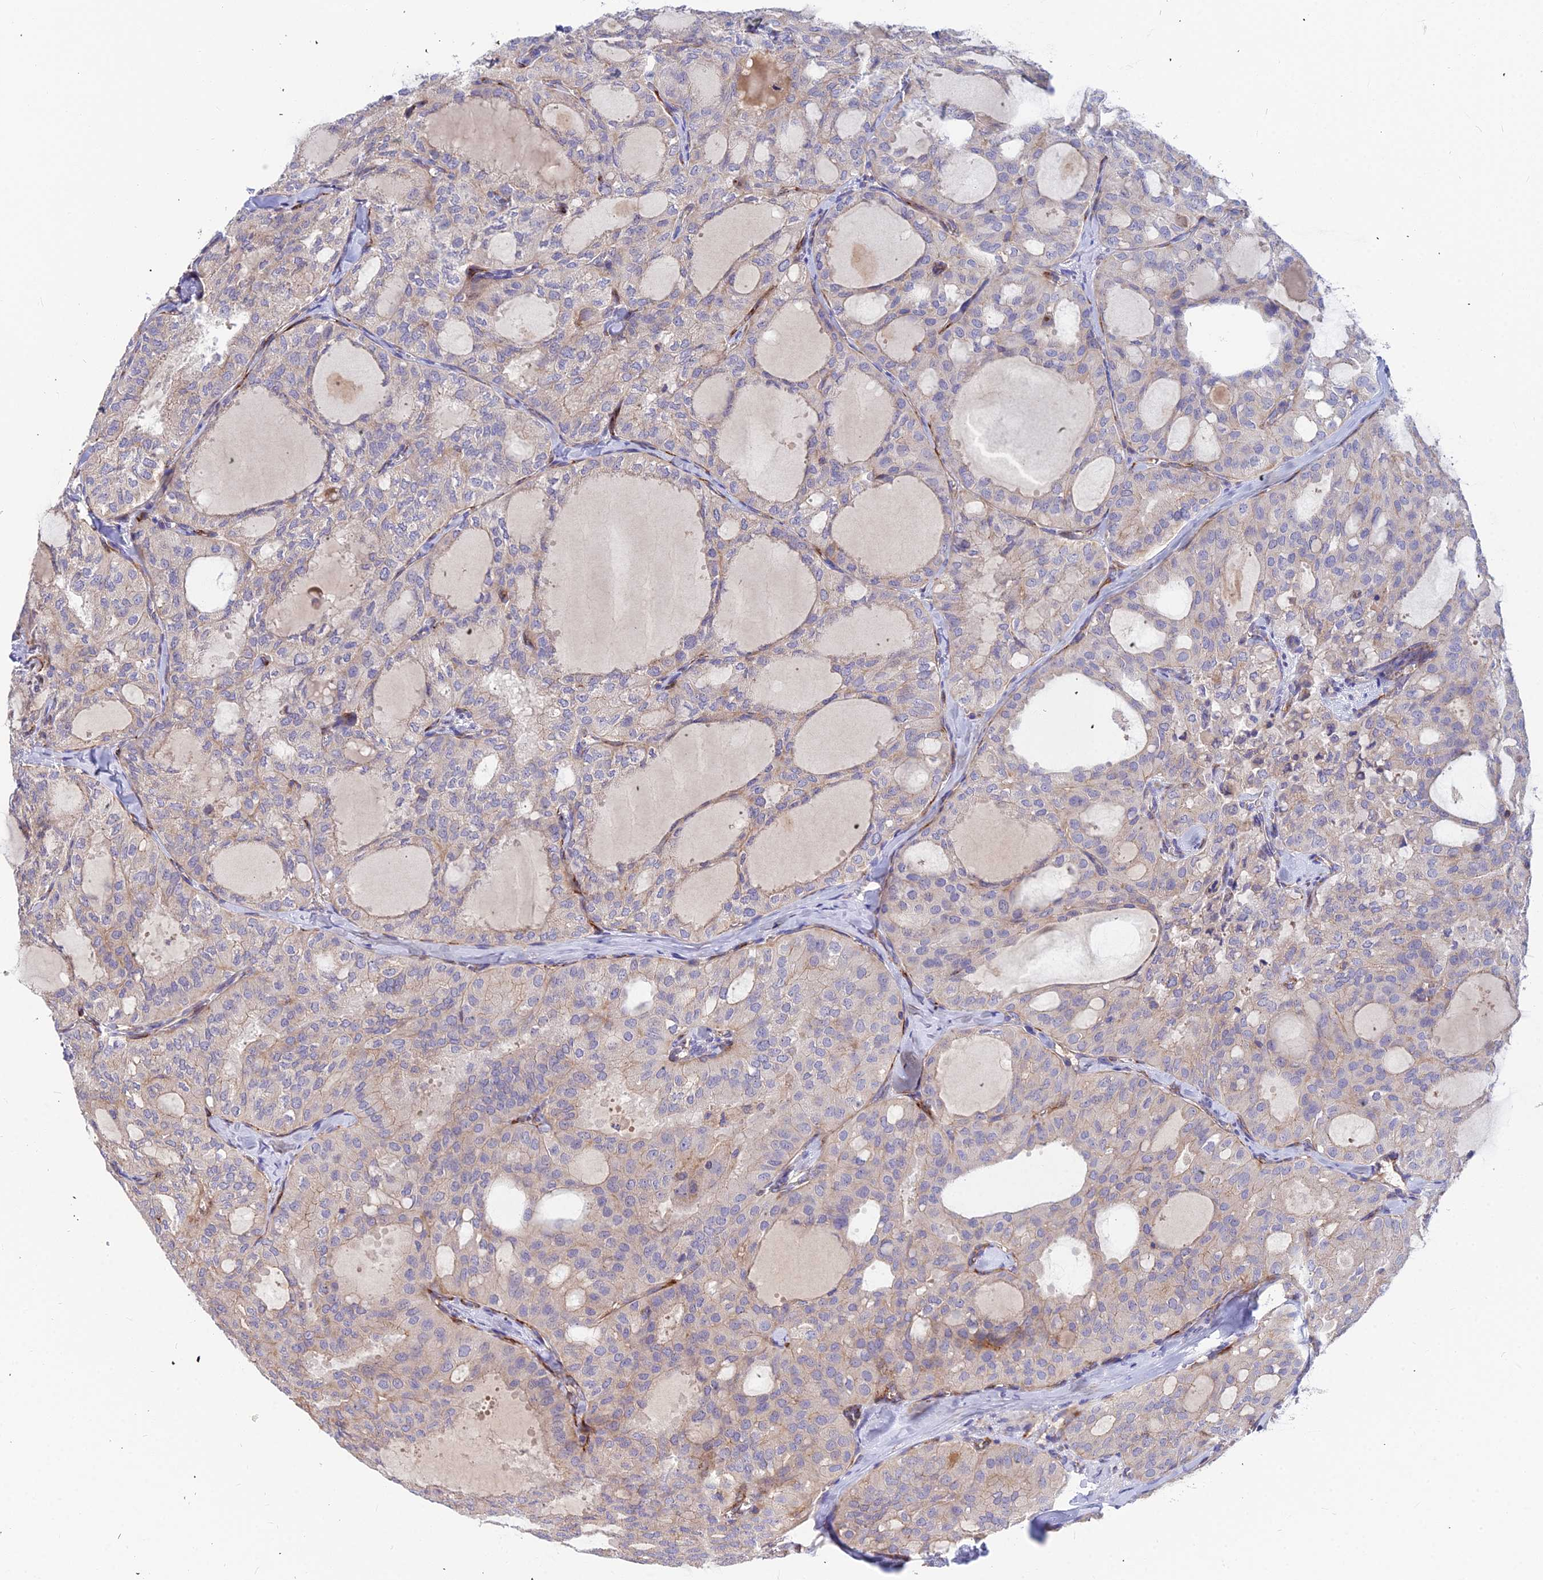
{"staining": {"intensity": "negative", "quantity": "none", "location": "none"}, "tissue": "thyroid cancer", "cell_type": "Tumor cells", "image_type": "cancer", "snomed": [{"axis": "morphology", "description": "Follicular adenoma carcinoma, NOS"}, {"axis": "topography", "description": "Thyroid gland"}], "caption": "Tumor cells show no significant expression in follicular adenoma carcinoma (thyroid). (DAB (3,3'-diaminobenzidine) immunohistochemistry (IHC) with hematoxylin counter stain).", "gene": "ASPHD1", "patient": {"sex": "male", "age": 75}}